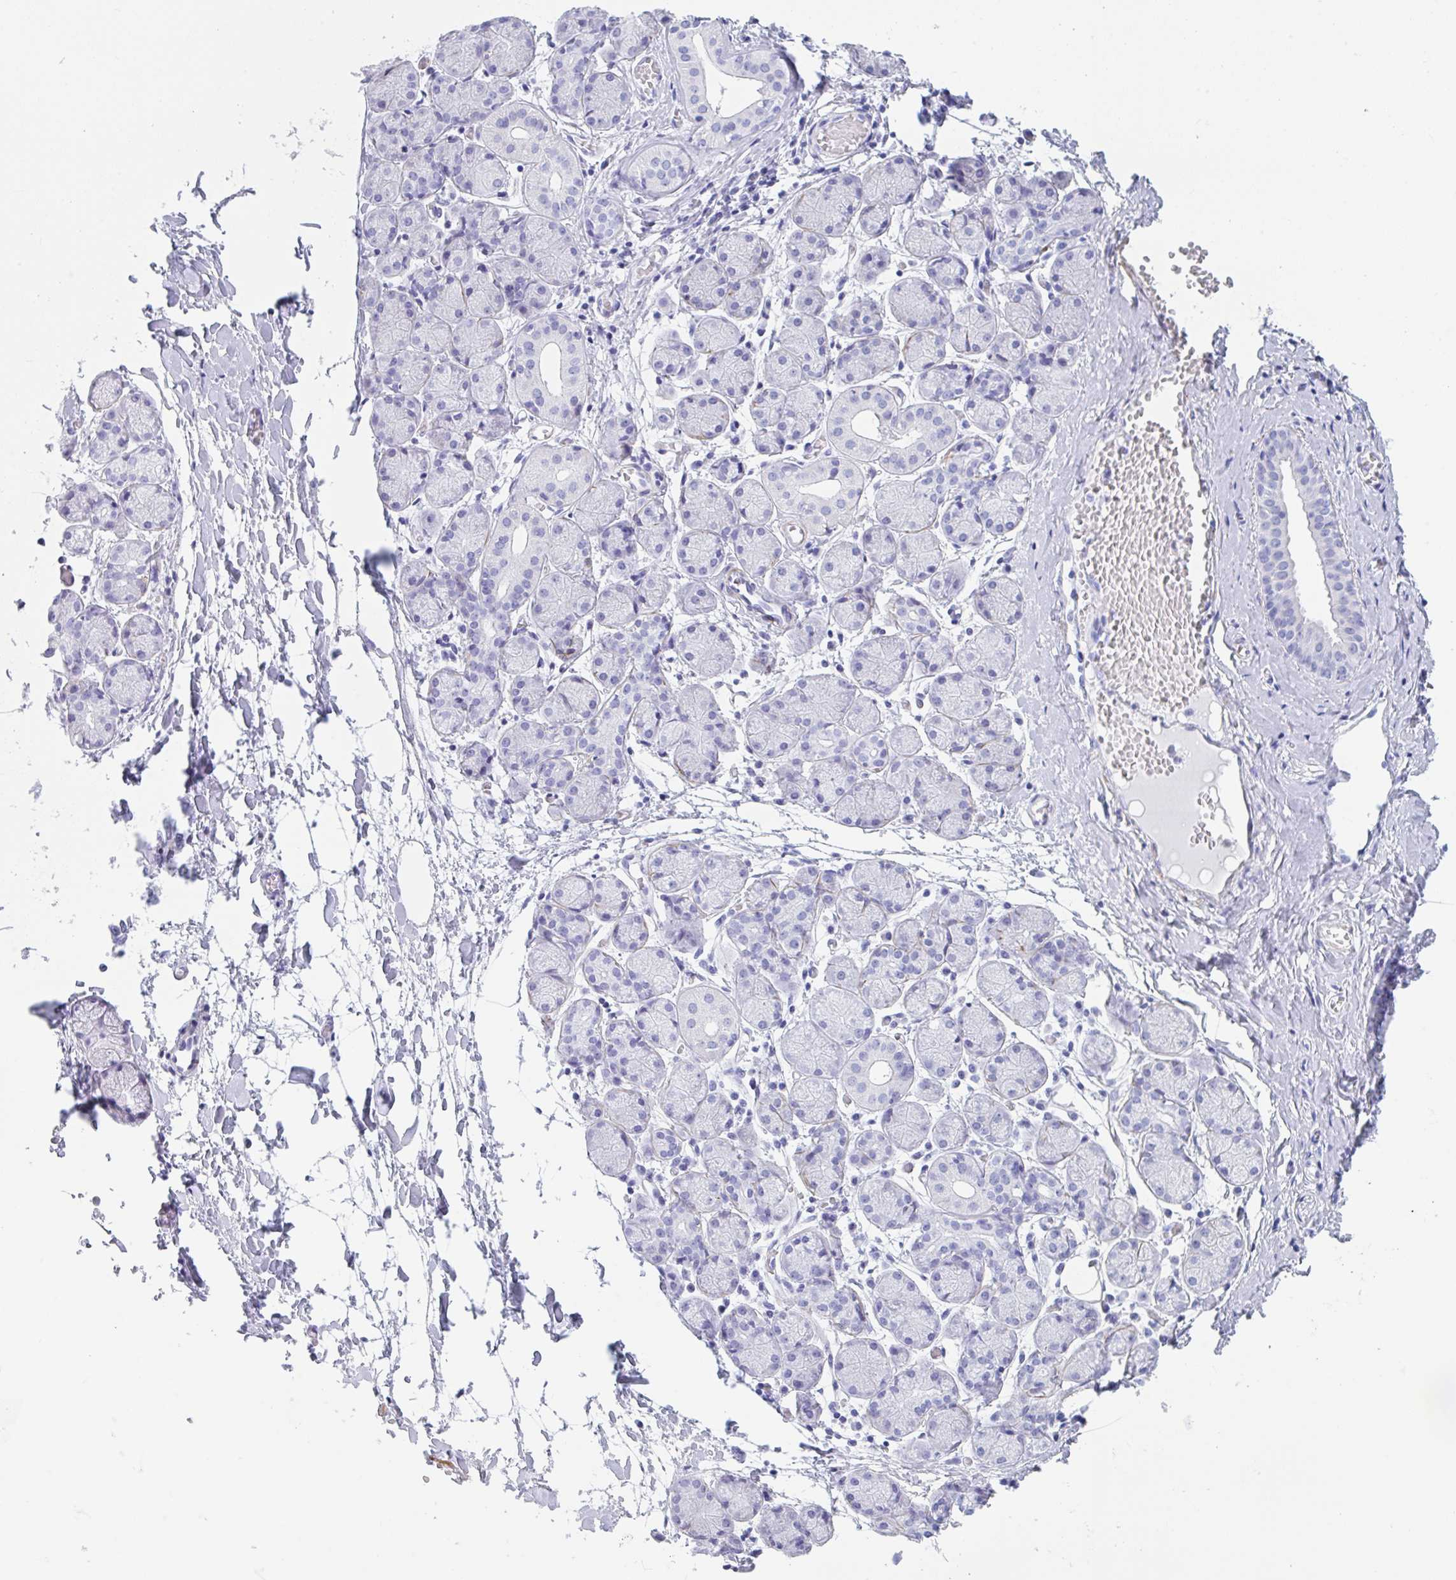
{"staining": {"intensity": "negative", "quantity": "none", "location": "none"}, "tissue": "salivary gland", "cell_type": "Glandular cells", "image_type": "normal", "snomed": [{"axis": "morphology", "description": "Normal tissue, NOS"}, {"axis": "topography", "description": "Salivary gland"}], "caption": "Salivary gland stained for a protein using IHC reveals no positivity glandular cells.", "gene": "TAS2R41", "patient": {"sex": "female", "age": 24}}